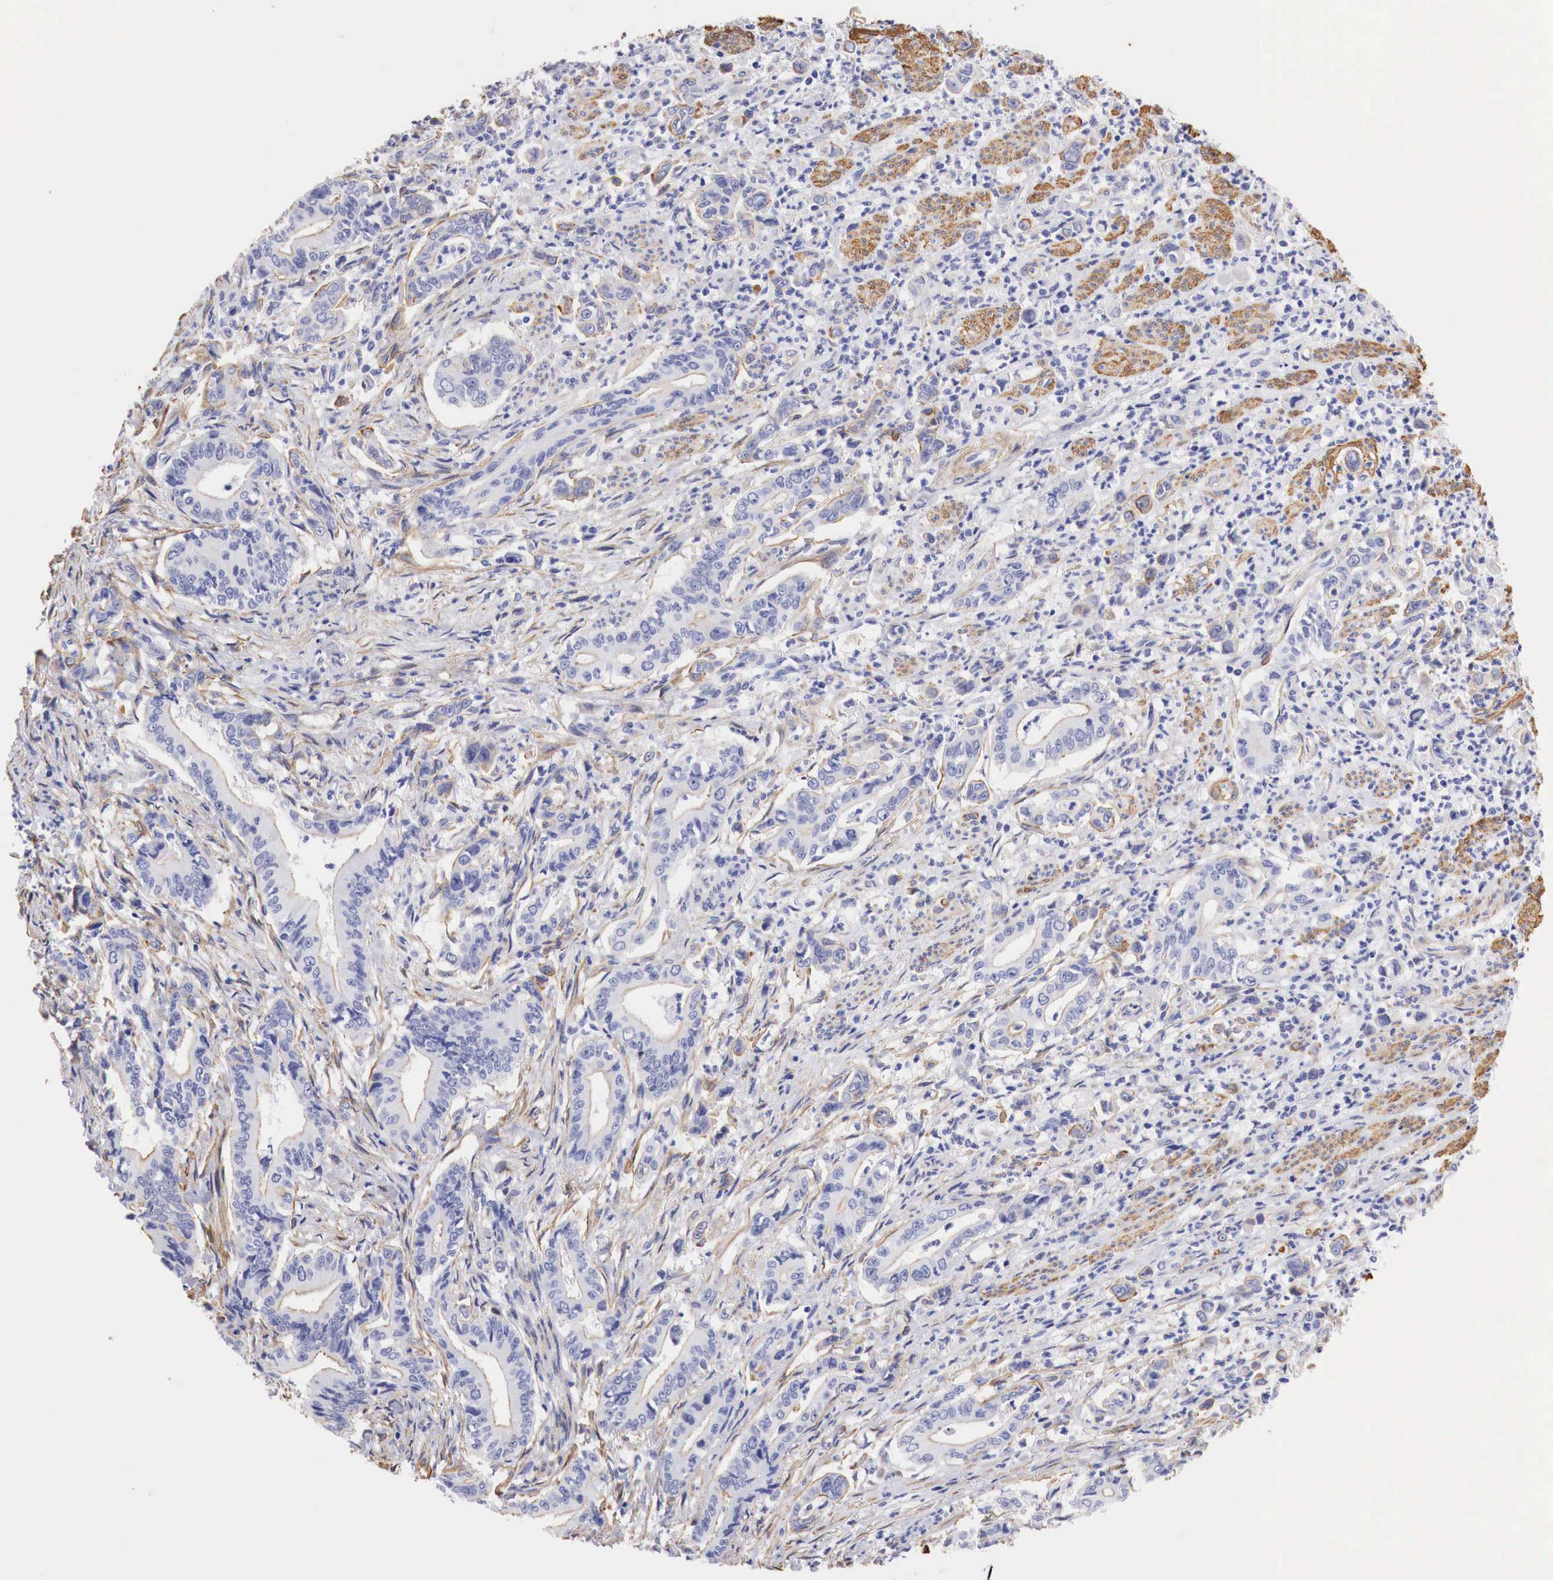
{"staining": {"intensity": "weak", "quantity": "<25%", "location": "cytoplasmic/membranous"}, "tissue": "stomach cancer", "cell_type": "Tumor cells", "image_type": "cancer", "snomed": [{"axis": "morphology", "description": "Adenocarcinoma, NOS"}, {"axis": "topography", "description": "Stomach"}], "caption": "The IHC image has no significant staining in tumor cells of stomach cancer (adenocarcinoma) tissue.", "gene": "TPM1", "patient": {"sex": "female", "age": 76}}